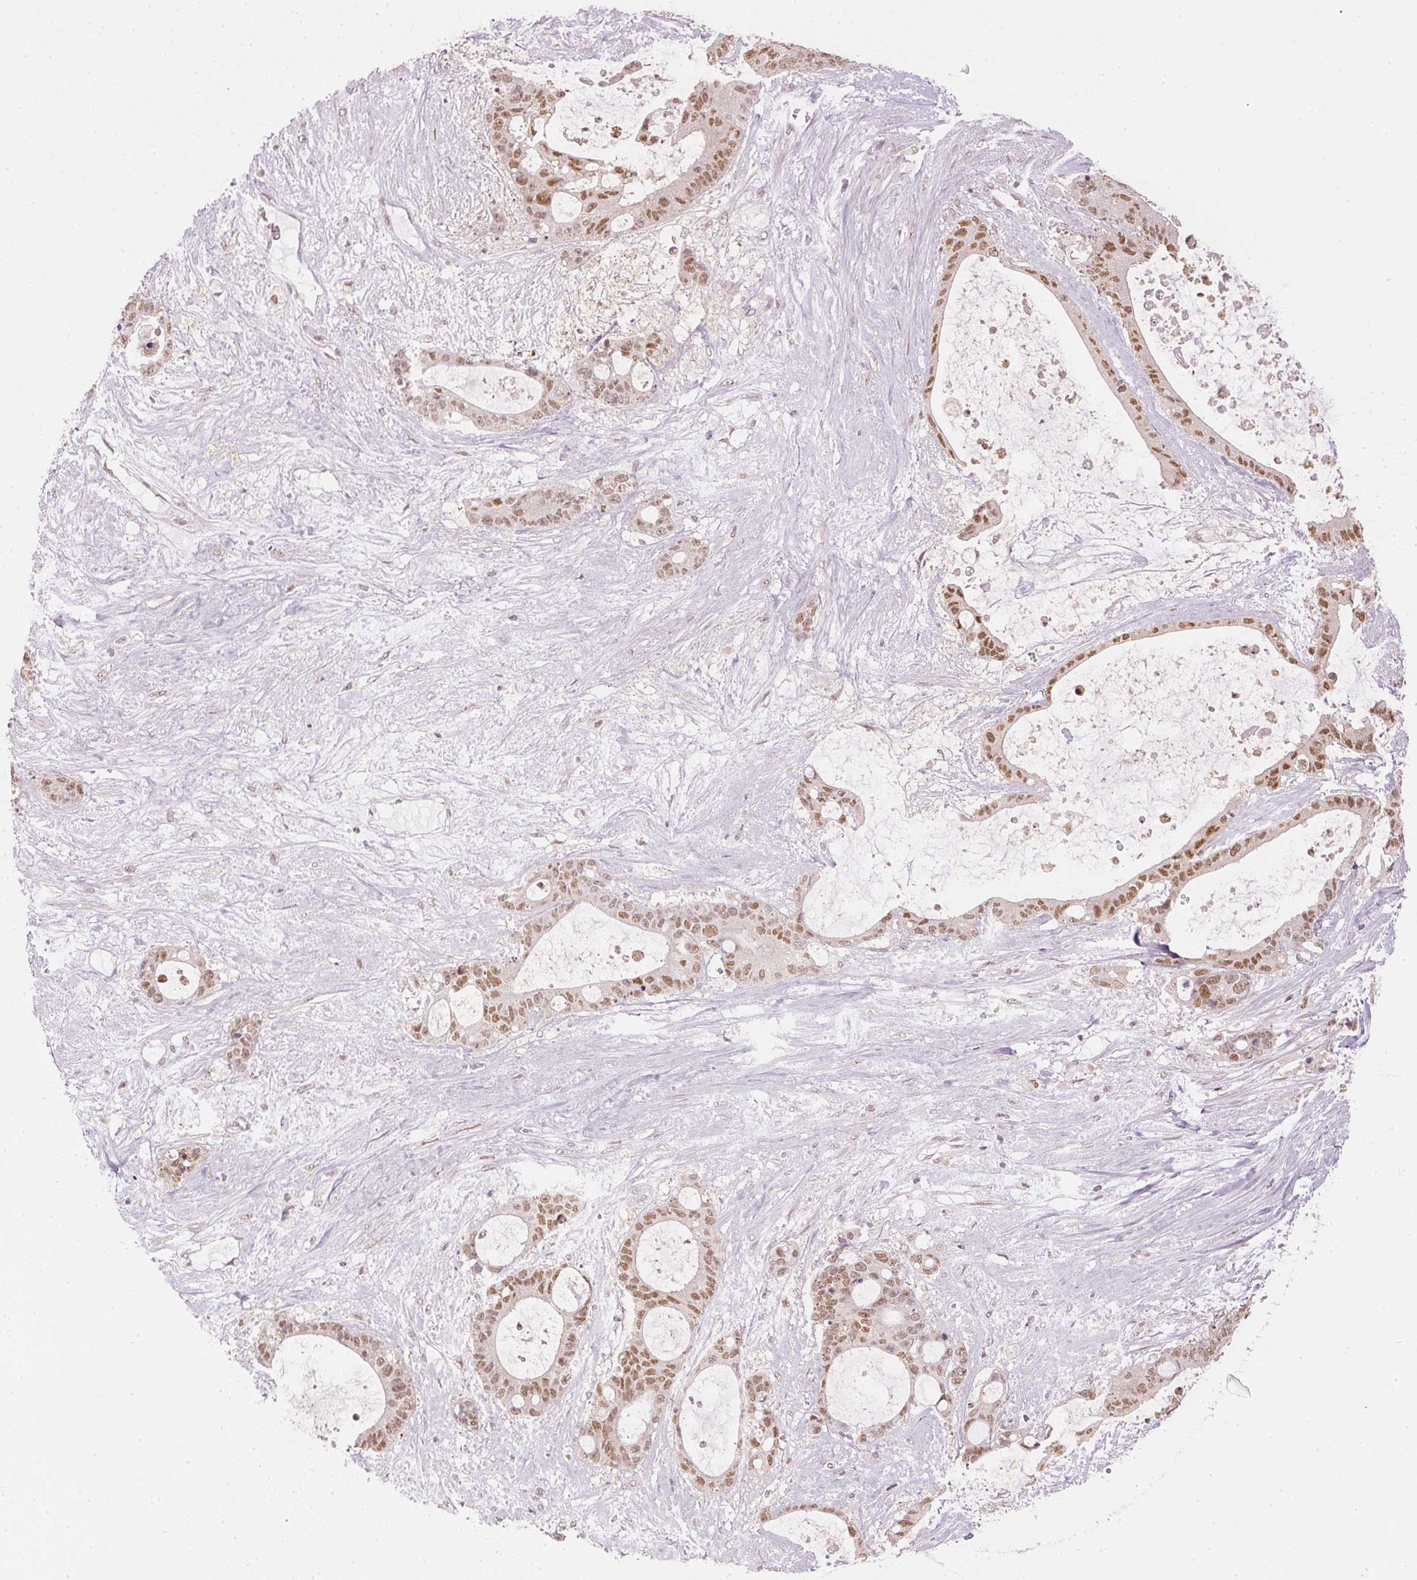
{"staining": {"intensity": "moderate", "quantity": ">75%", "location": "nuclear"}, "tissue": "liver cancer", "cell_type": "Tumor cells", "image_type": "cancer", "snomed": [{"axis": "morphology", "description": "Normal tissue, NOS"}, {"axis": "morphology", "description": "Cholangiocarcinoma"}, {"axis": "topography", "description": "Liver"}, {"axis": "topography", "description": "Peripheral nerve tissue"}], "caption": "Protein expression by immunohistochemistry exhibits moderate nuclear staining in approximately >75% of tumor cells in liver cancer.", "gene": "SLC39A3", "patient": {"sex": "female", "age": 73}}